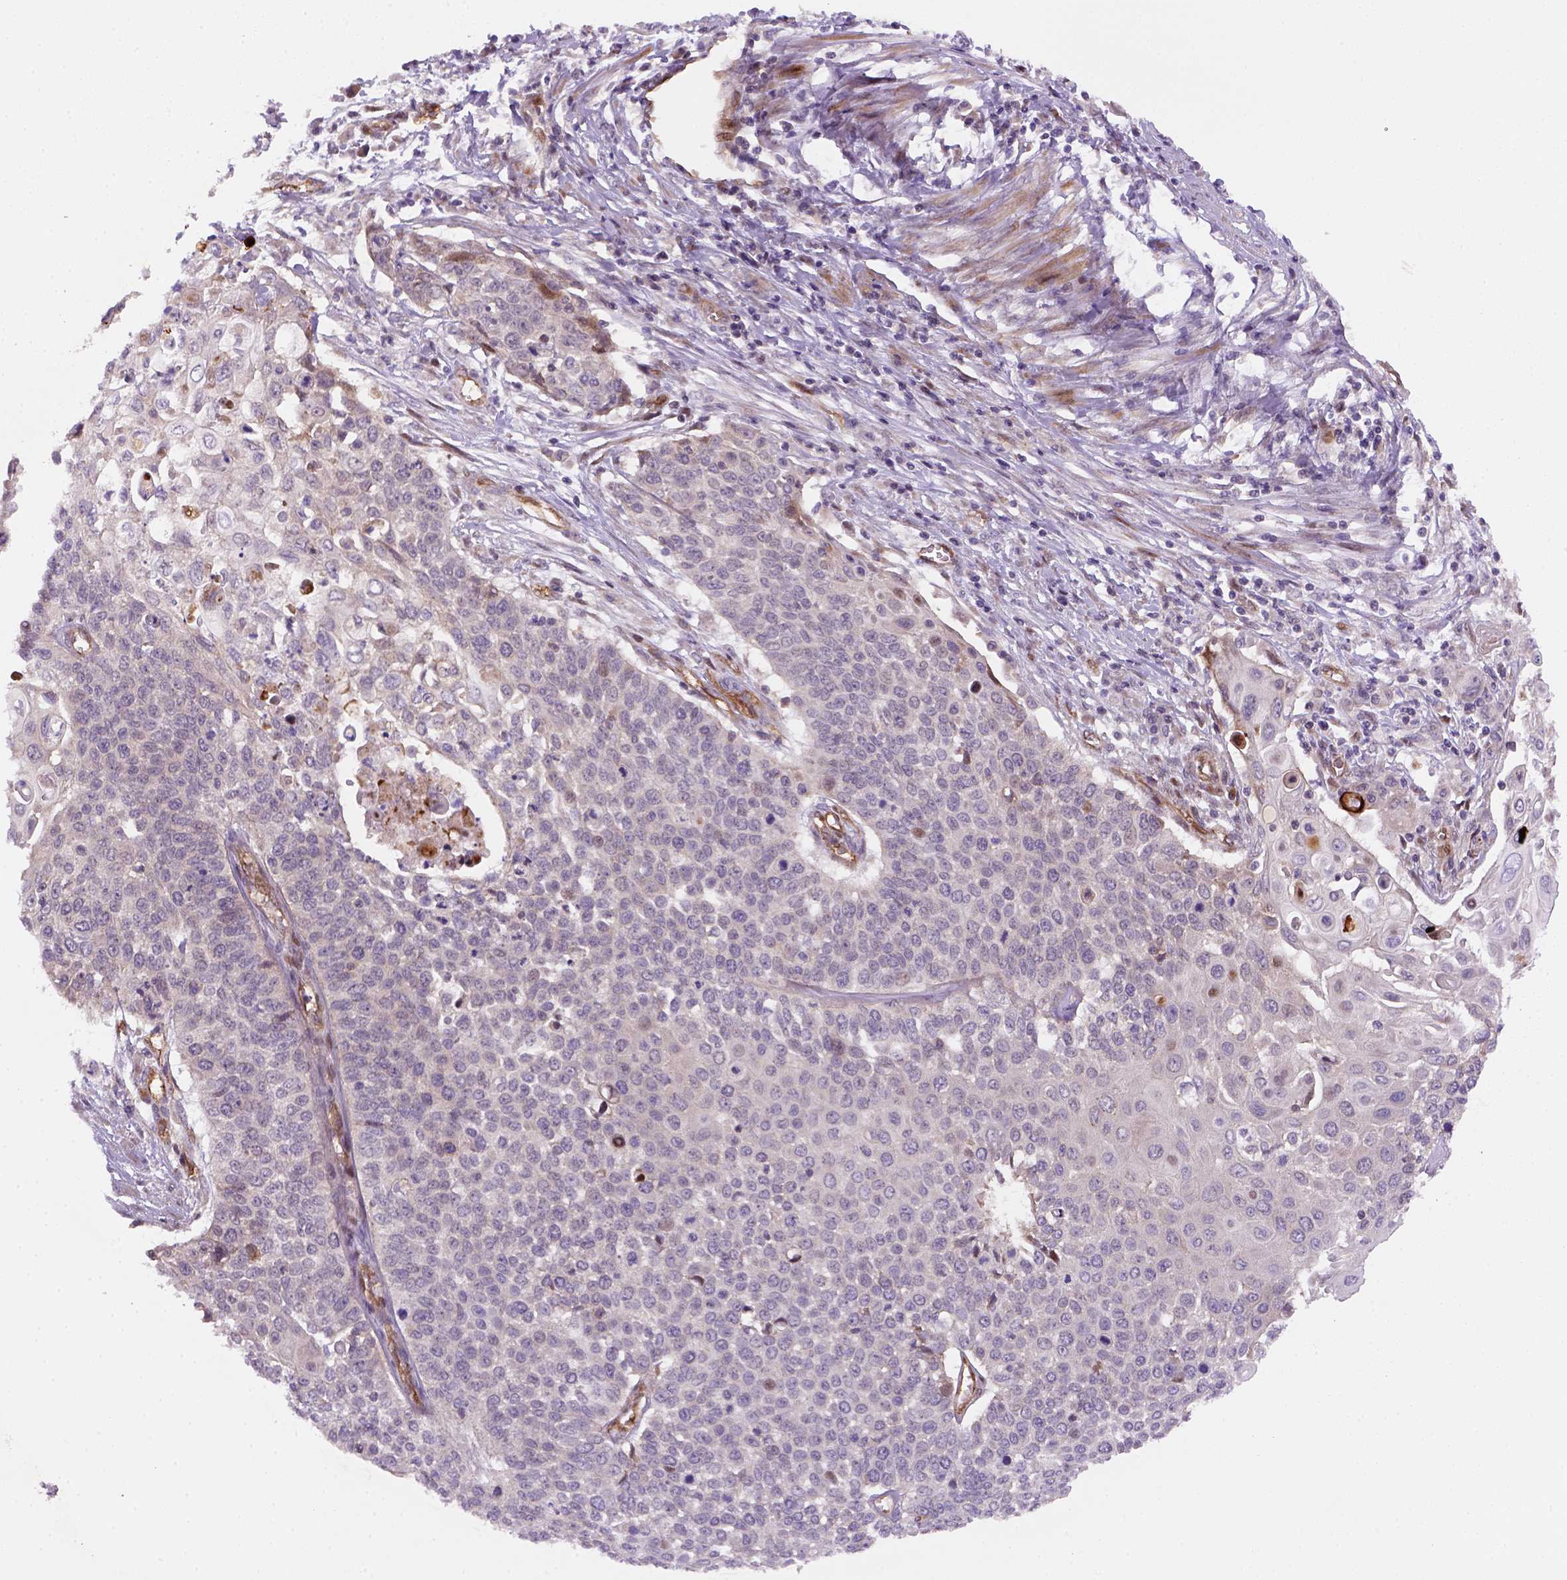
{"staining": {"intensity": "negative", "quantity": "none", "location": "none"}, "tissue": "cervical cancer", "cell_type": "Tumor cells", "image_type": "cancer", "snomed": [{"axis": "morphology", "description": "Squamous cell carcinoma, NOS"}, {"axis": "topography", "description": "Cervix"}], "caption": "The image shows no staining of tumor cells in cervical cancer (squamous cell carcinoma).", "gene": "VSTM5", "patient": {"sex": "female", "age": 39}}